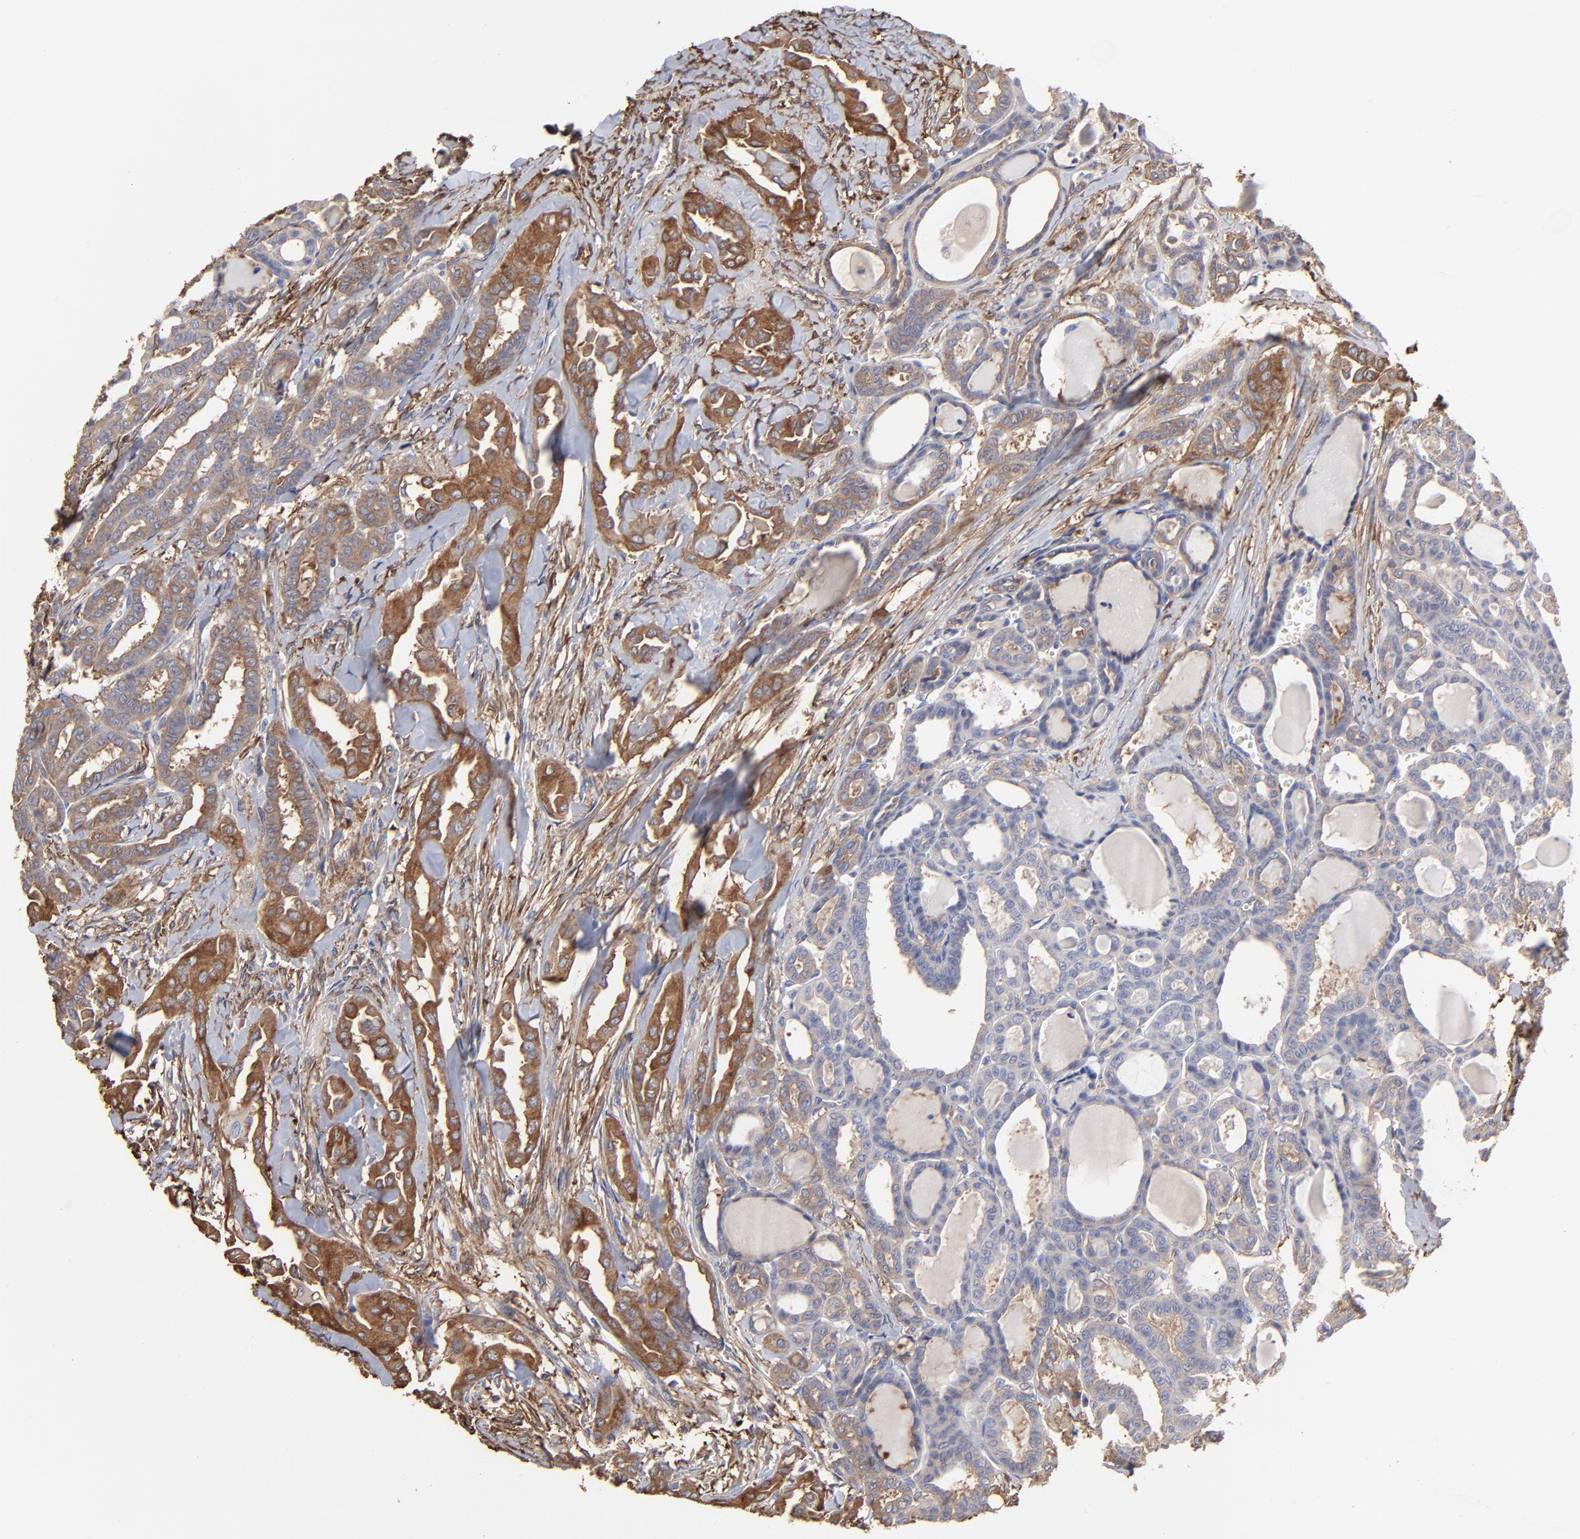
{"staining": {"intensity": "moderate", "quantity": "<25%", "location": "cytoplasmic/membranous"}, "tissue": "thyroid cancer", "cell_type": "Tumor cells", "image_type": "cancer", "snomed": [{"axis": "morphology", "description": "Carcinoma, NOS"}, {"axis": "topography", "description": "Thyroid gland"}], "caption": "A micrograph of thyroid carcinoma stained for a protein displays moderate cytoplasmic/membranous brown staining in tumor cells.", "gene": "CILP", "patient": {"sex": "female", "age": 91}}